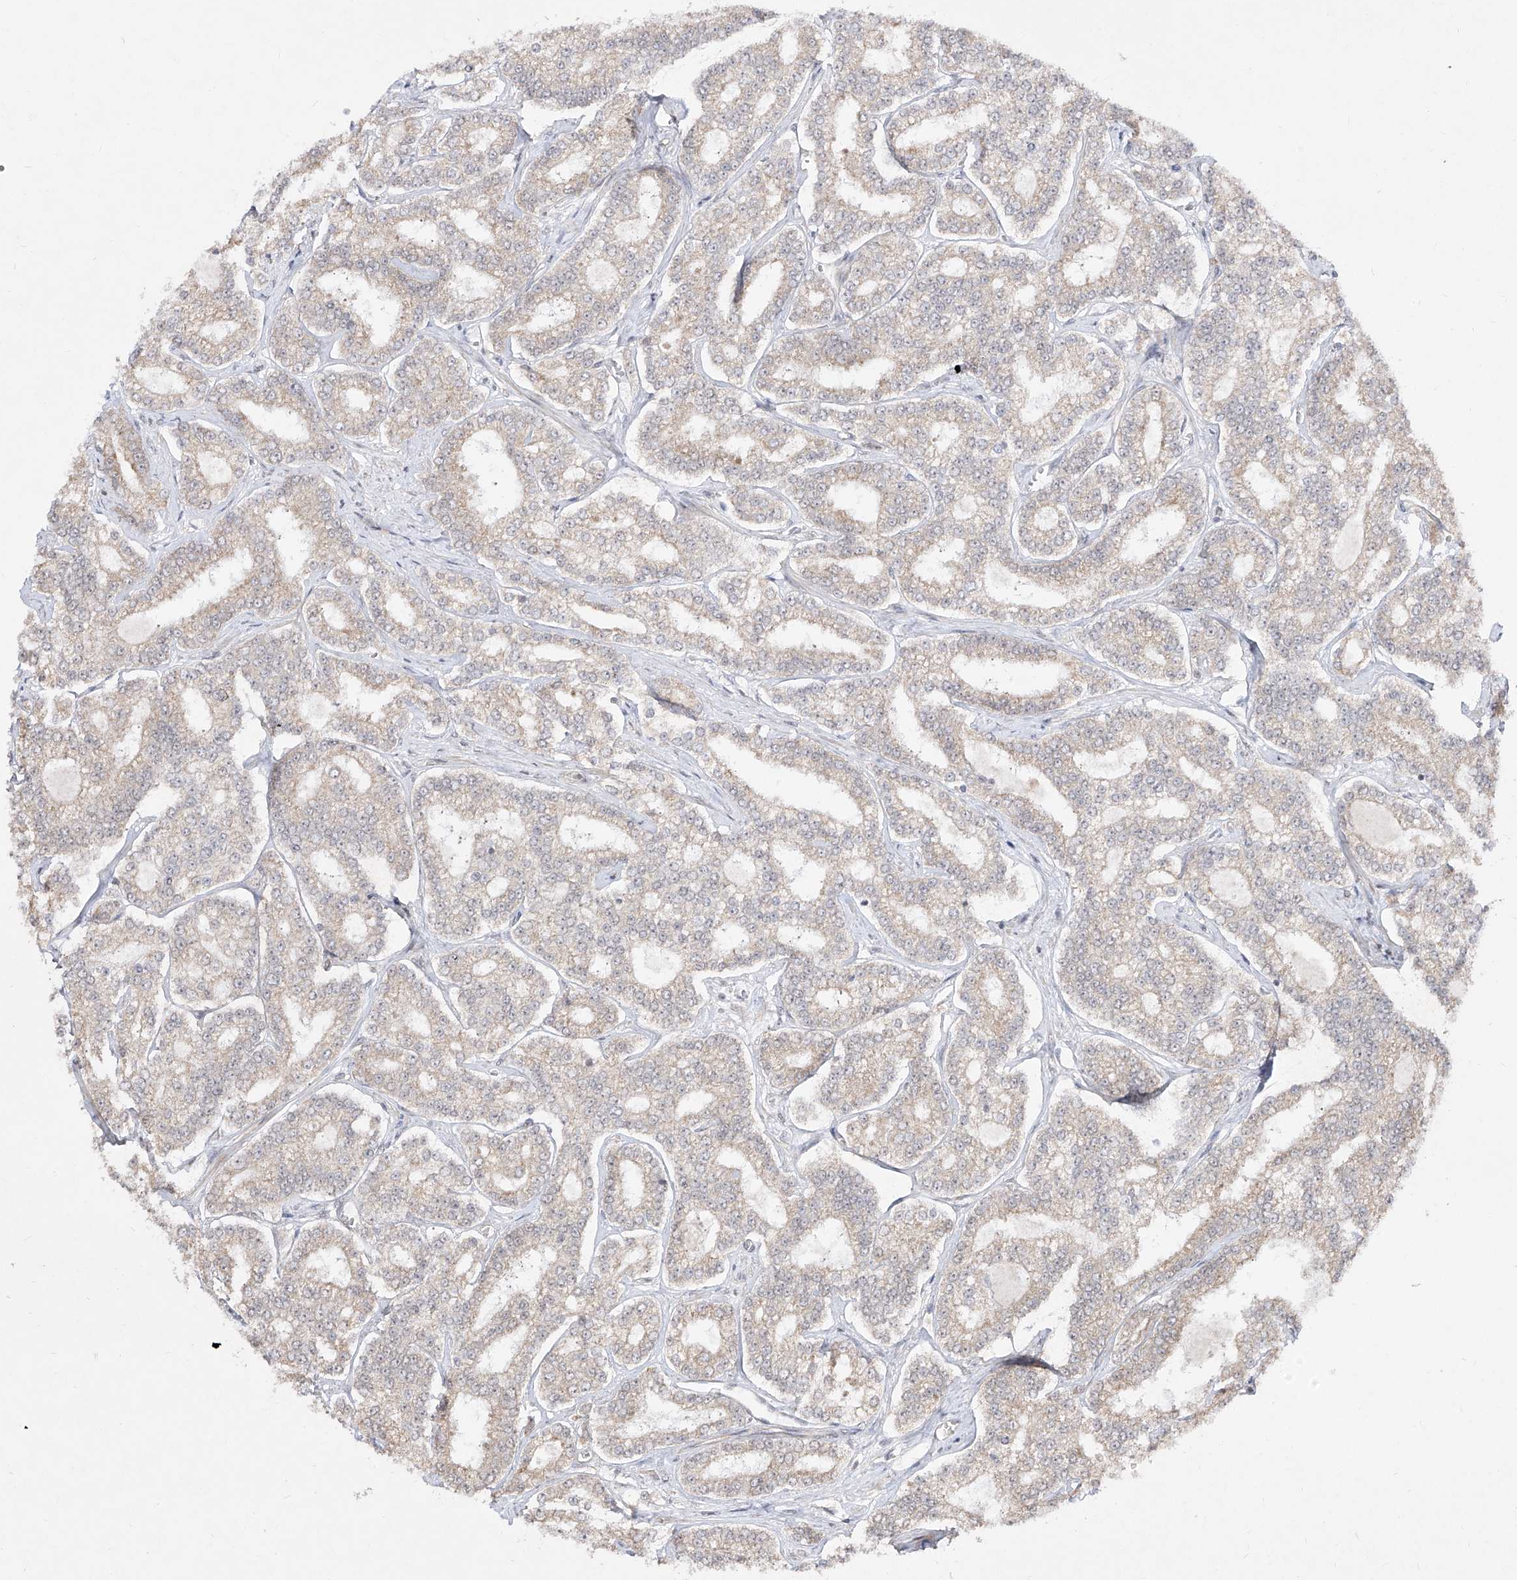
{"staining": {"intensity": "weak", "quantity": "<25%", "location": "cytoplasmic/membranous"}, "tissue": "prostate cancer", "cell_type": "Tumor cells", "image_type": "cancer", "snomed": [{"axis": "morphology", "description": "Normal tissue, NOS"}, {"axis": "morphology", "description": "Adenocarcinoma, High grade"}, {"axis": "topography", "description": "Prostate"}], "caption": "Immunohistochemistry (IHC) histopathology image of neoplastic tissue: prostate adenocarcinoma (high-grade) stained with DAB shows no significant protein positivity in tumor cells.", "gene": "SNRNP27", "patient": {"sex": "male", "age": 83}}